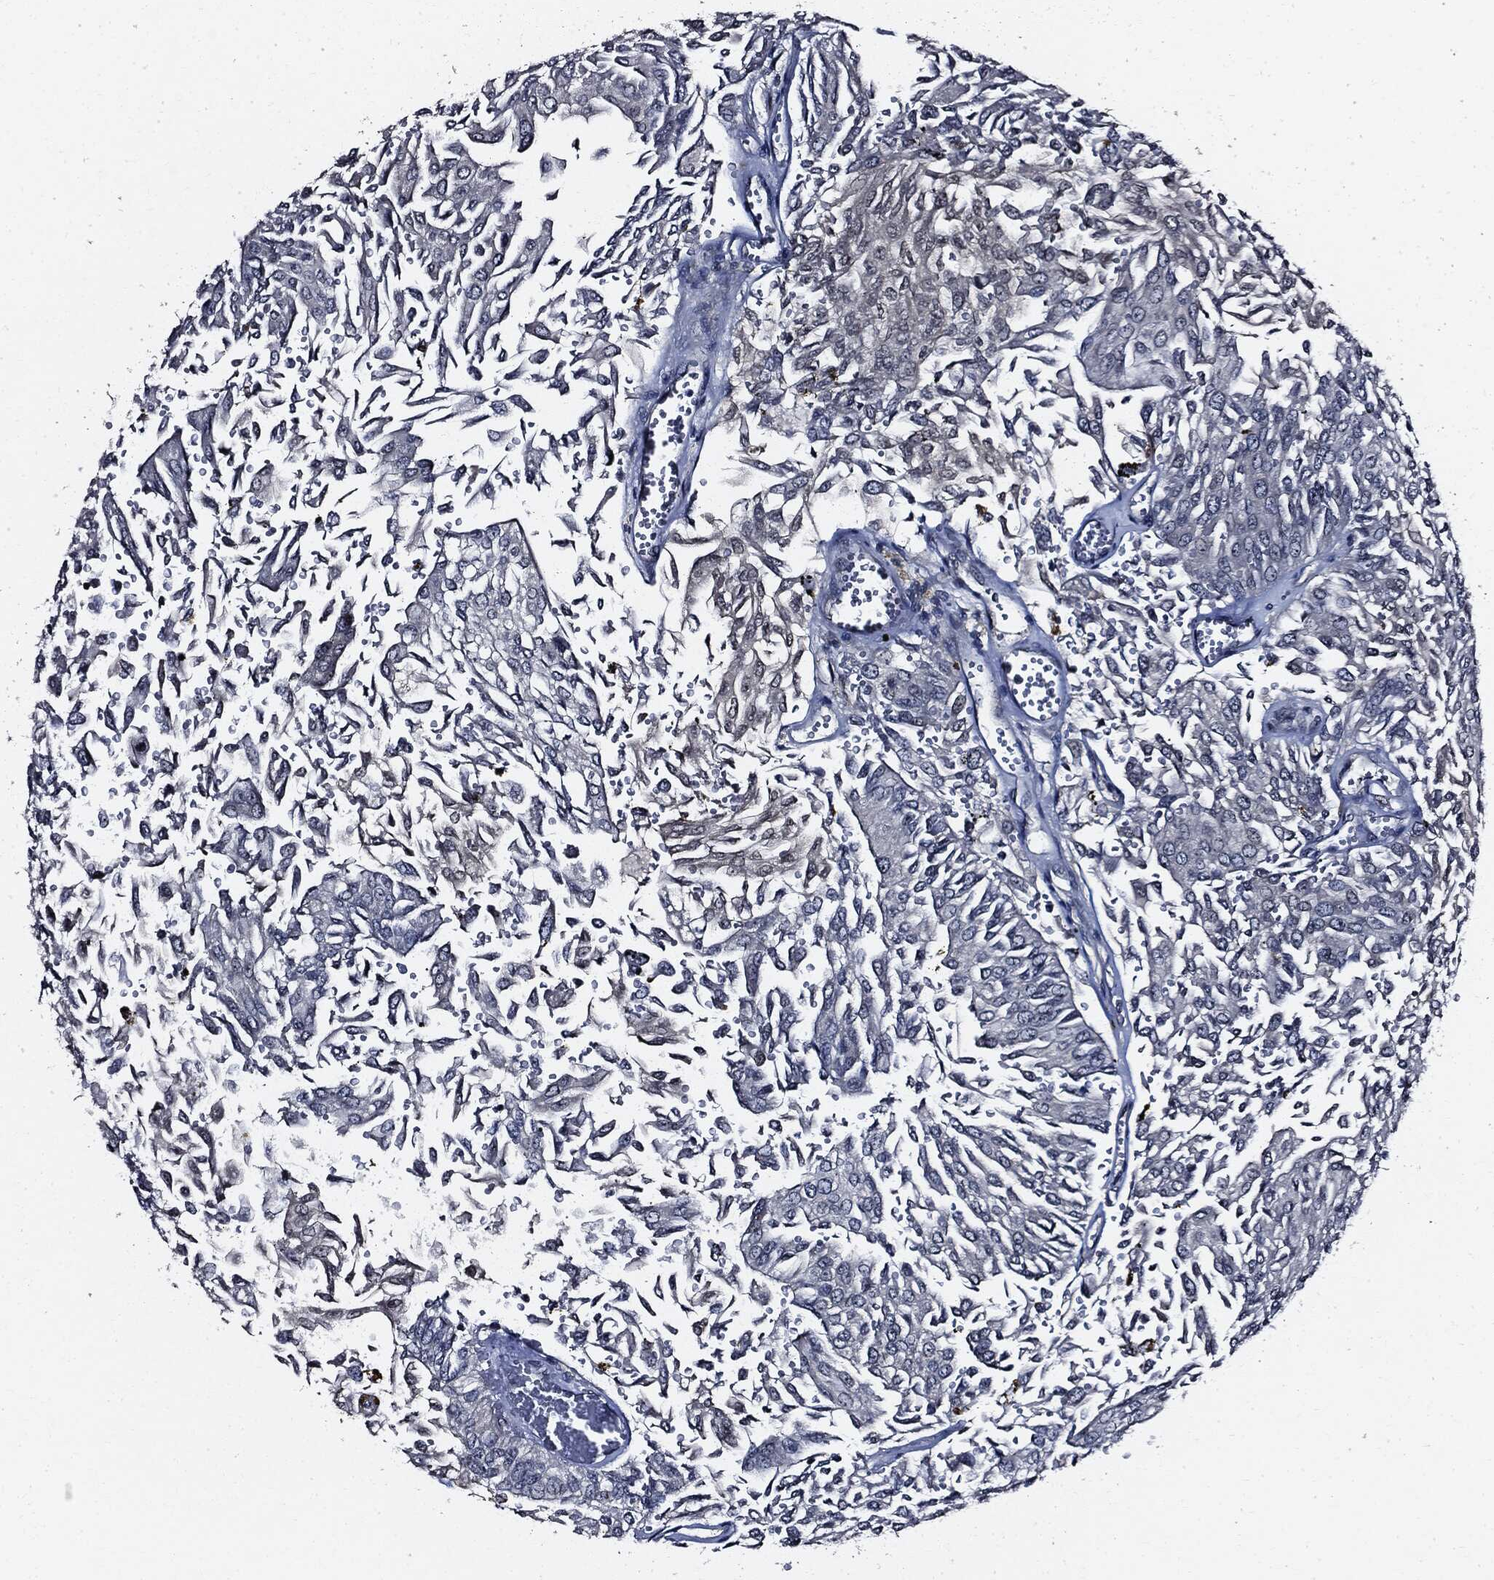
{"staining": {"intensity": "negative", "quantity": "none", "location": "none"}, "tissue": "urothelial cancer", "cell_type": "Tumor cells", "image_type": "cancer", "snomed": [{"axis": "morphology", "description": "Urothelial carcinoma, Low grade"}, {"axis": "topography", "description": "Urinary bladder"}], "caption": "Protein analysis of low-grade urothelial carcinoma shows no significant positivity in tumor cells.", "gene": "SUGT1", "patient": {"sex": "male", "age": 67}}